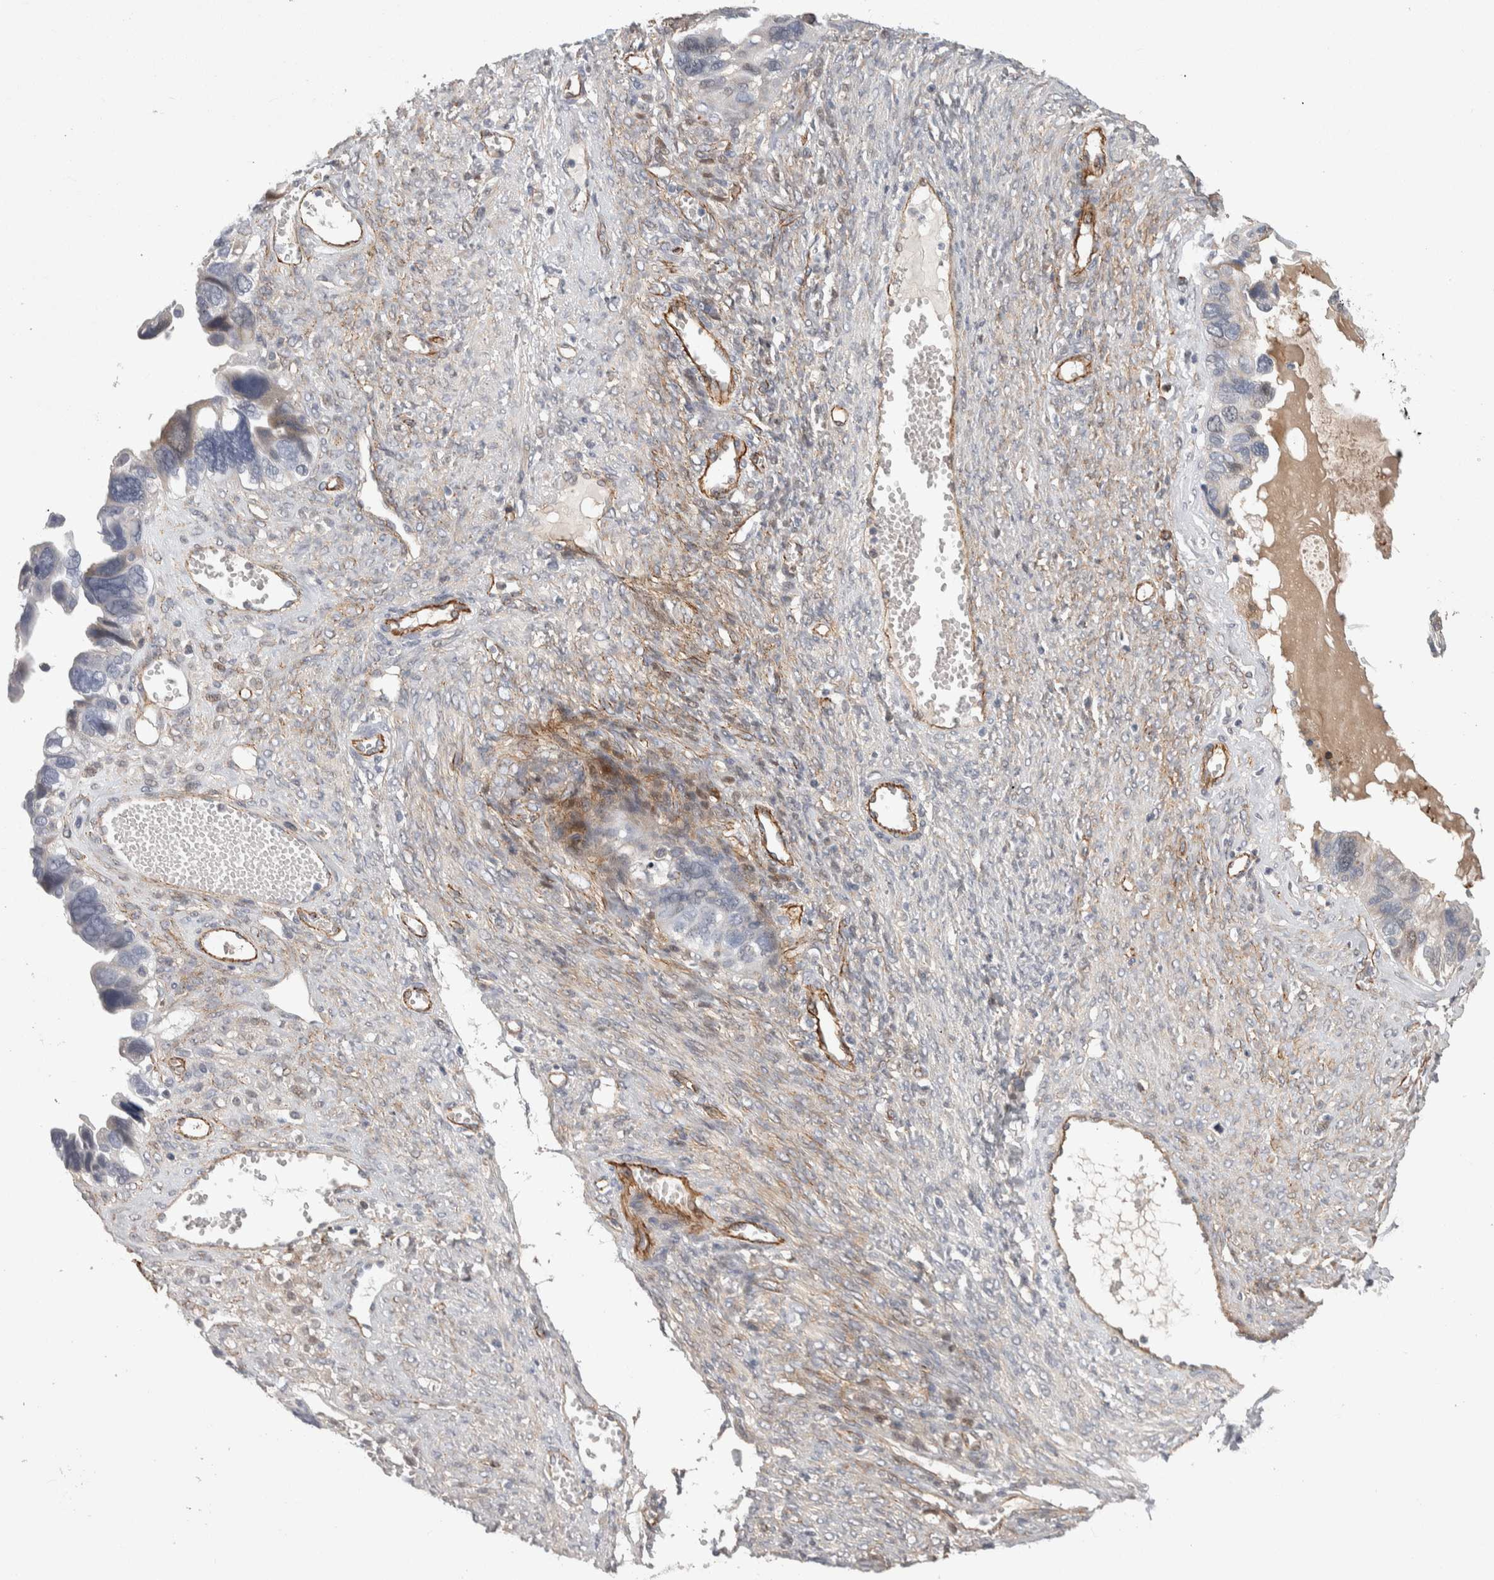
{"staining": {"intensity": "negative", "quantity": "none", "location": "none"}, "tissue": "ovarian cancer", "cell_type": "Tumor cells", "image_type": "cancer", "snomed": [{"axis": "morphology", "description": "Cystadenocarcinoma, serous, NOS"}, {"axis": "topography", "description": "Ovary"}], "caption": "Ovarian cancer (serous cystadenocarcinoma) was stained to show a protein in brown. There is no significant positivity in tumor cells. The staining was performed using DAB (3,3'-diaminobenzidine) to visualize the protein expression in brown, while the nuclei were stained in blue with hematoxylin (Magnification: 20x).", "gene": "ZNF862", "patient": {"sex": "female", "age": 79}}